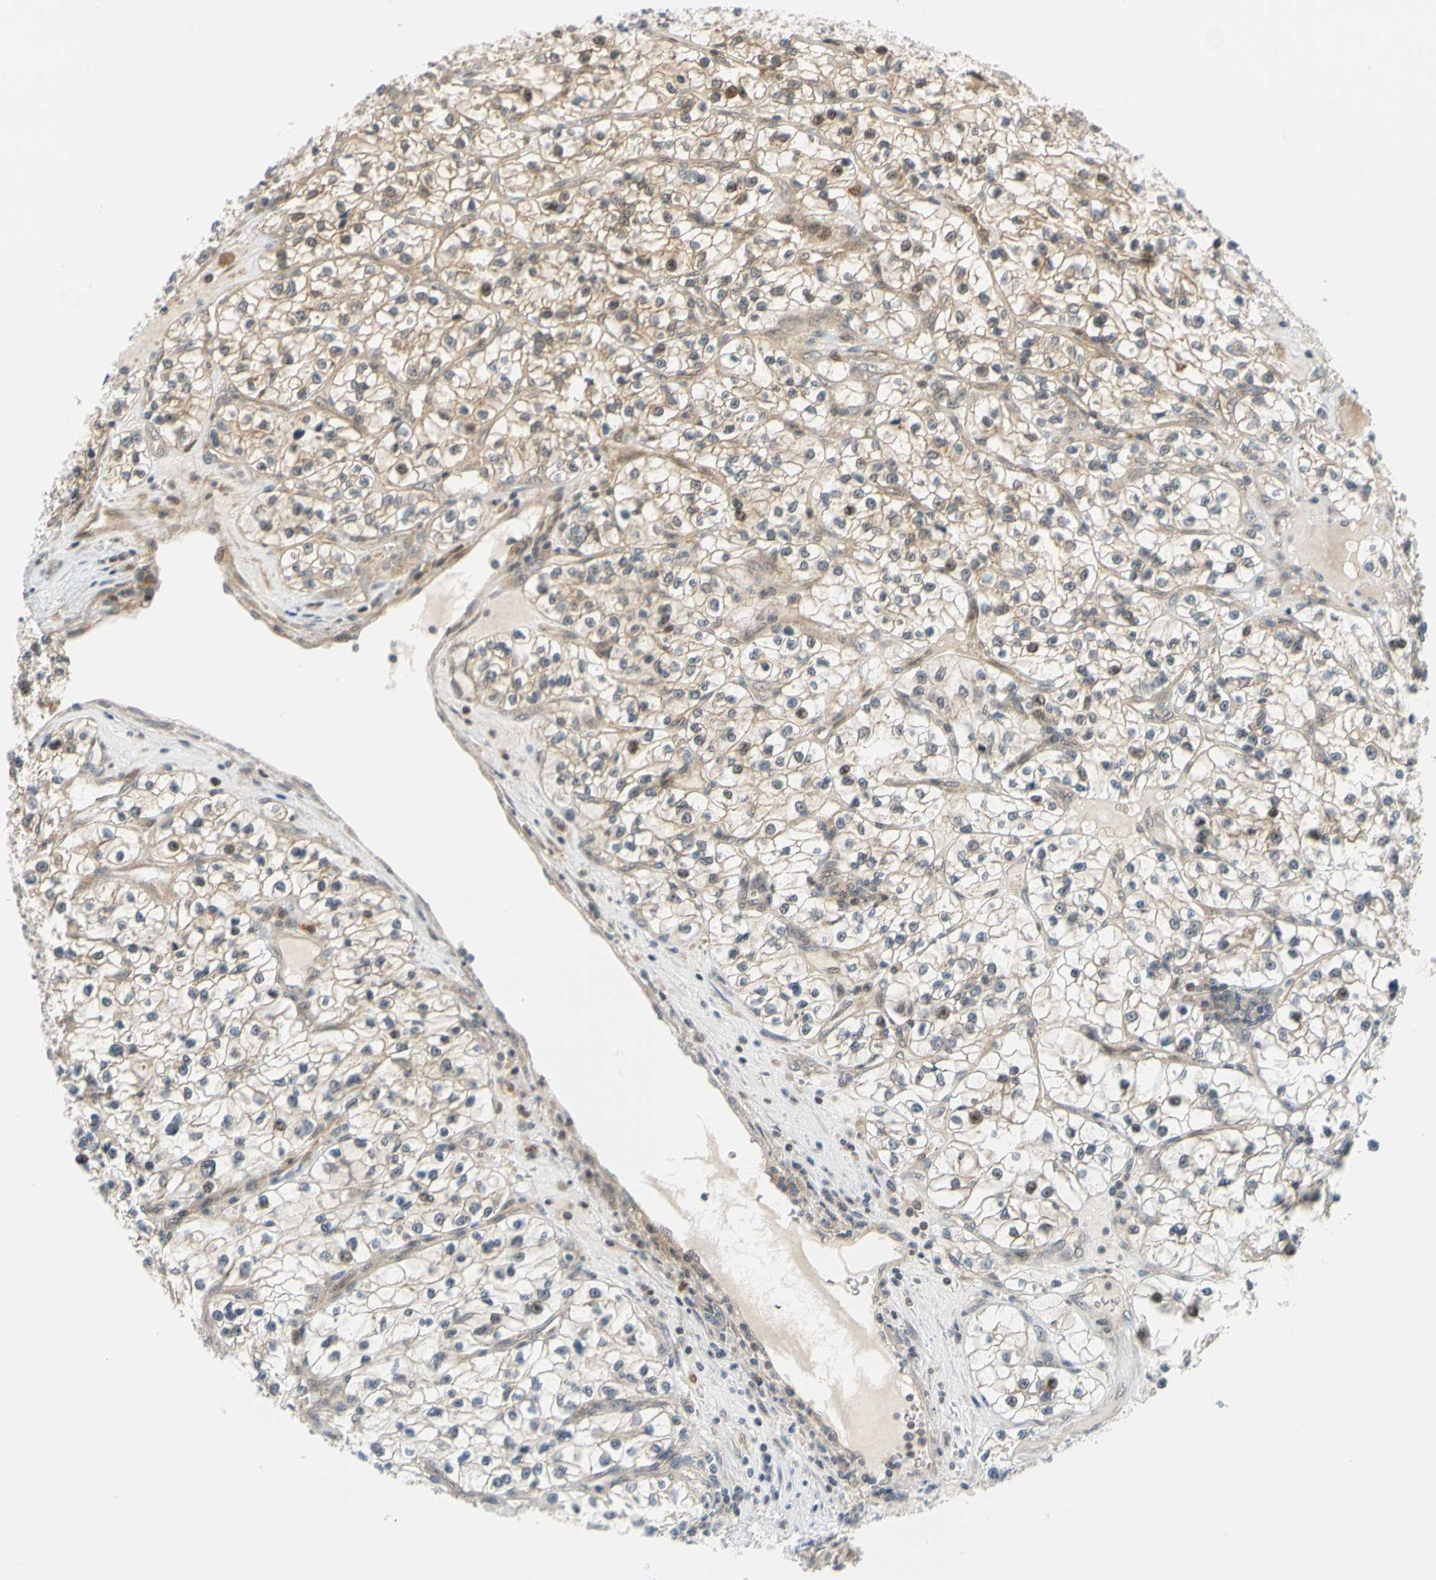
{"staining": {"intensity": "weak", "quantity": "25%-75%", "location": "cytoplasmic/membranous"}, "tissue": "renal cancer", "cell_type": "Tumor cells", "image_type": "cancer", "snomed": [{"axis": "morphology", "description": "Adenocarcinoma, NOS"}, {"axis": "topography", "description": "Kidney"}], "caption": "Brown immunohistochemical staining in human renal cancer demonstrates weak cytoplasmic/membranous positivity in about 25%-75% of tumor cells.", "gene": "MAPK9", "patient": {"sex": "female", "age": 57}}